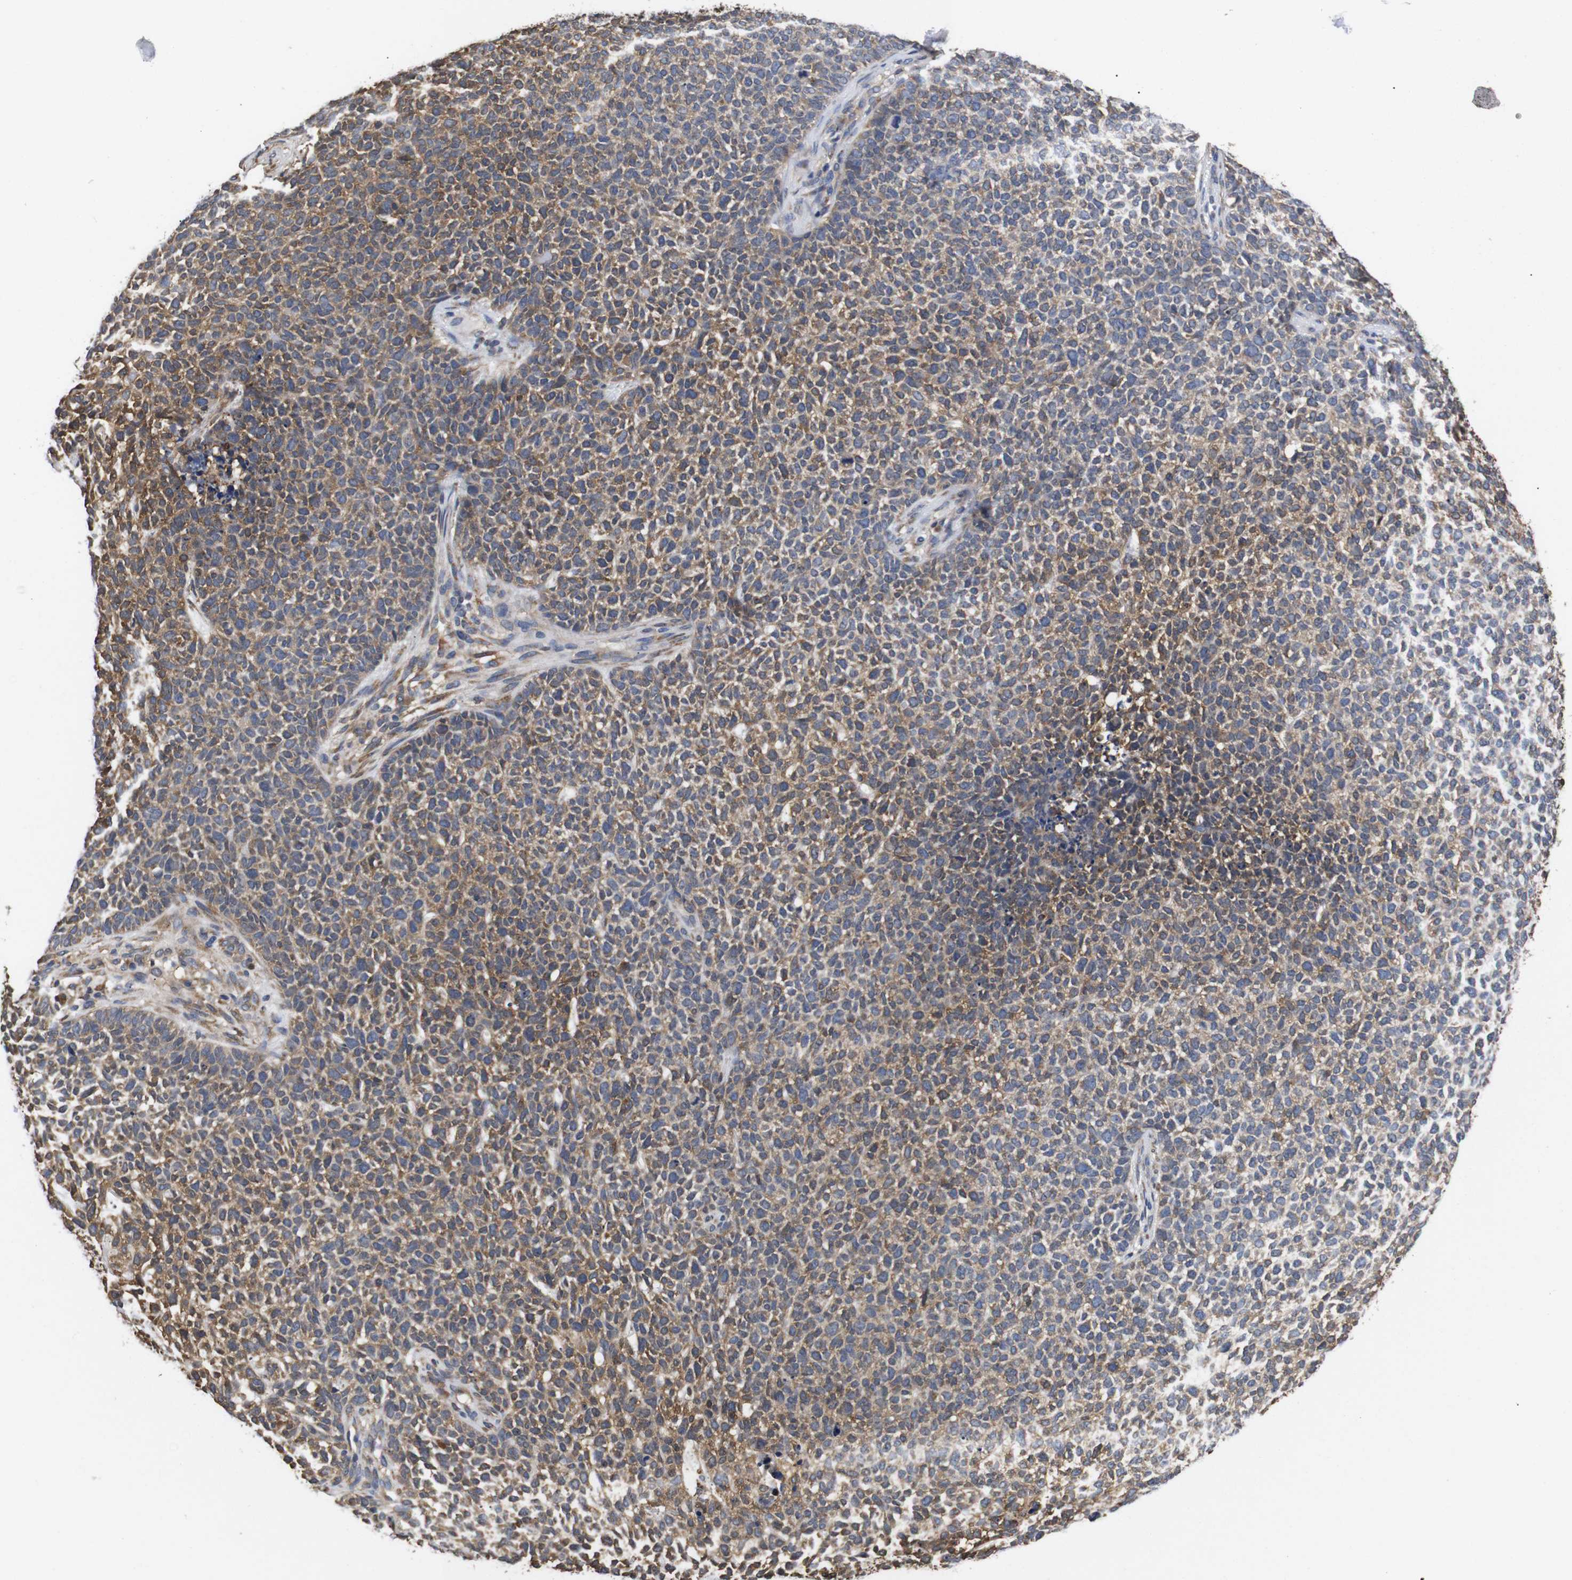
{"staining": {"intensity": "moderate", "quantity": ">75%", "location": "cytoplasmic/membranous"}, "tissue": "skin cancer", "cell_type": "Tumor cells", "image_type": "cancer", "snomed": [{"axis": "morphology", "description": "Basal cell carcinoma"}, {"axis": "topography", "description": "Skin"}], "caption": "Immunohistochemistry (IHC) of human skin cancer displays medium levels of moderate cytoplasmic/membranous positivity in approximately >75% of tumor cells.", "gene": "LRRCC1", "patient": {"sex": "female", "age": 84}}